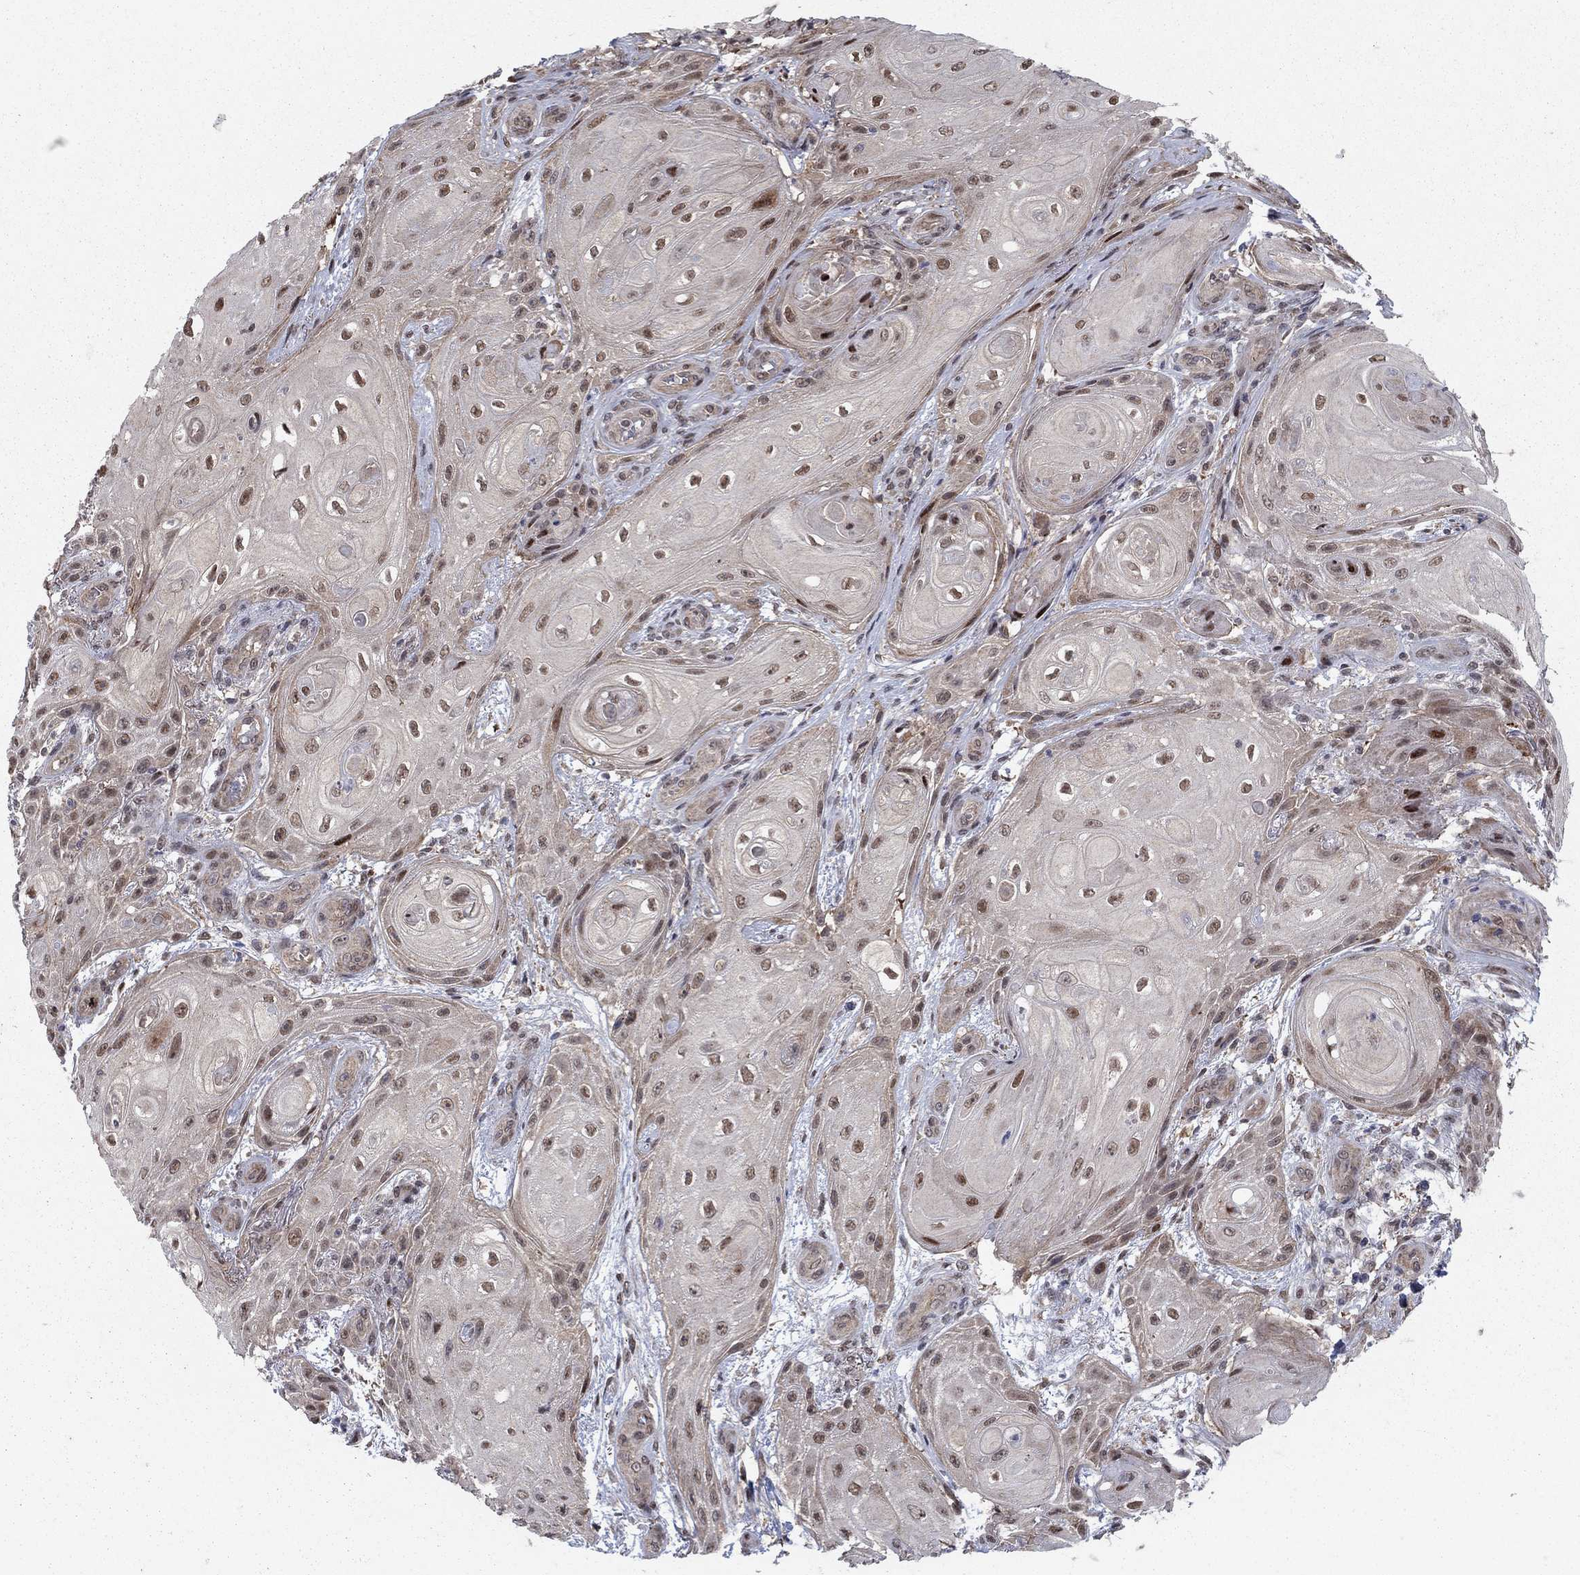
{"staining": {"intensity": "moderate", "quantity": "25%-75%", "location": "nuclear"}, "tissue": "skin cancer", "cell_type": "Tumor cells", "image_type": "cancer", "snomed": [{"axis": "morphology", "description": "Squamous cell carcinoma, NOS"}, {"axis": "topography", "description": "Skin"}], "caption": "Moderate nuclear staining is appreciated in about 25%-75% of tumor cells in squamous cell carcinoma (skin). (IHC, brightfield microscopy, high magnification).", "gene": "PSMC1", "patient": {"sex": "male", "age": 62}}